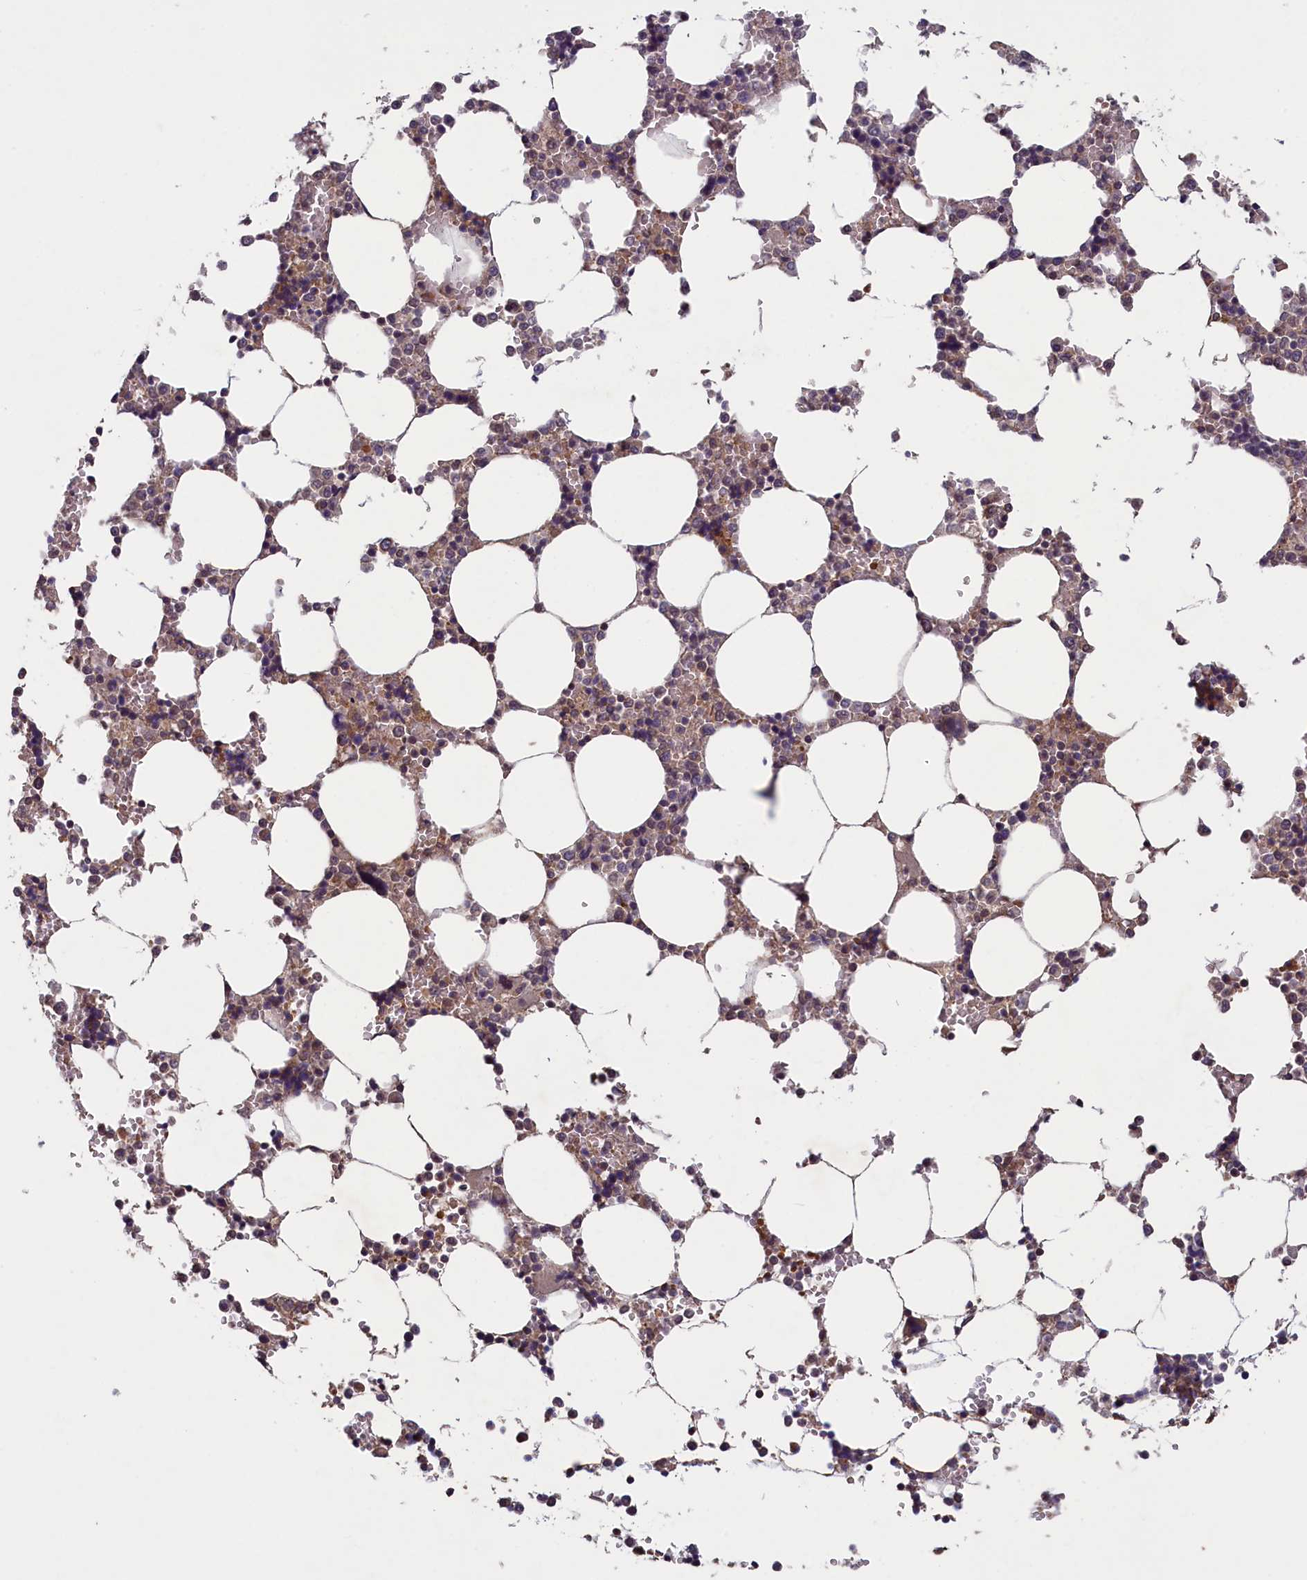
{"staining": {"intensity": "moderate", "quantity": "<25%", "location": "nuclear"}, "tissue": "bone marrow", "cell_type": "Hematopoietic cells", "image_type": "normal", "snomed": [{"axis": "morphology", "description": "Normal tissue, NOS"}, {"axis": "topography", "description": "Bone marrow"}], "caption": "This micrograph exhibits immunohistochemistry staining of normal human bone marrow, with low moderate nuclear positivity in approximately <25% of hematopoietic cells.", "gene": "NUBP1", "patient": {"sex": "male", "age": 64}}